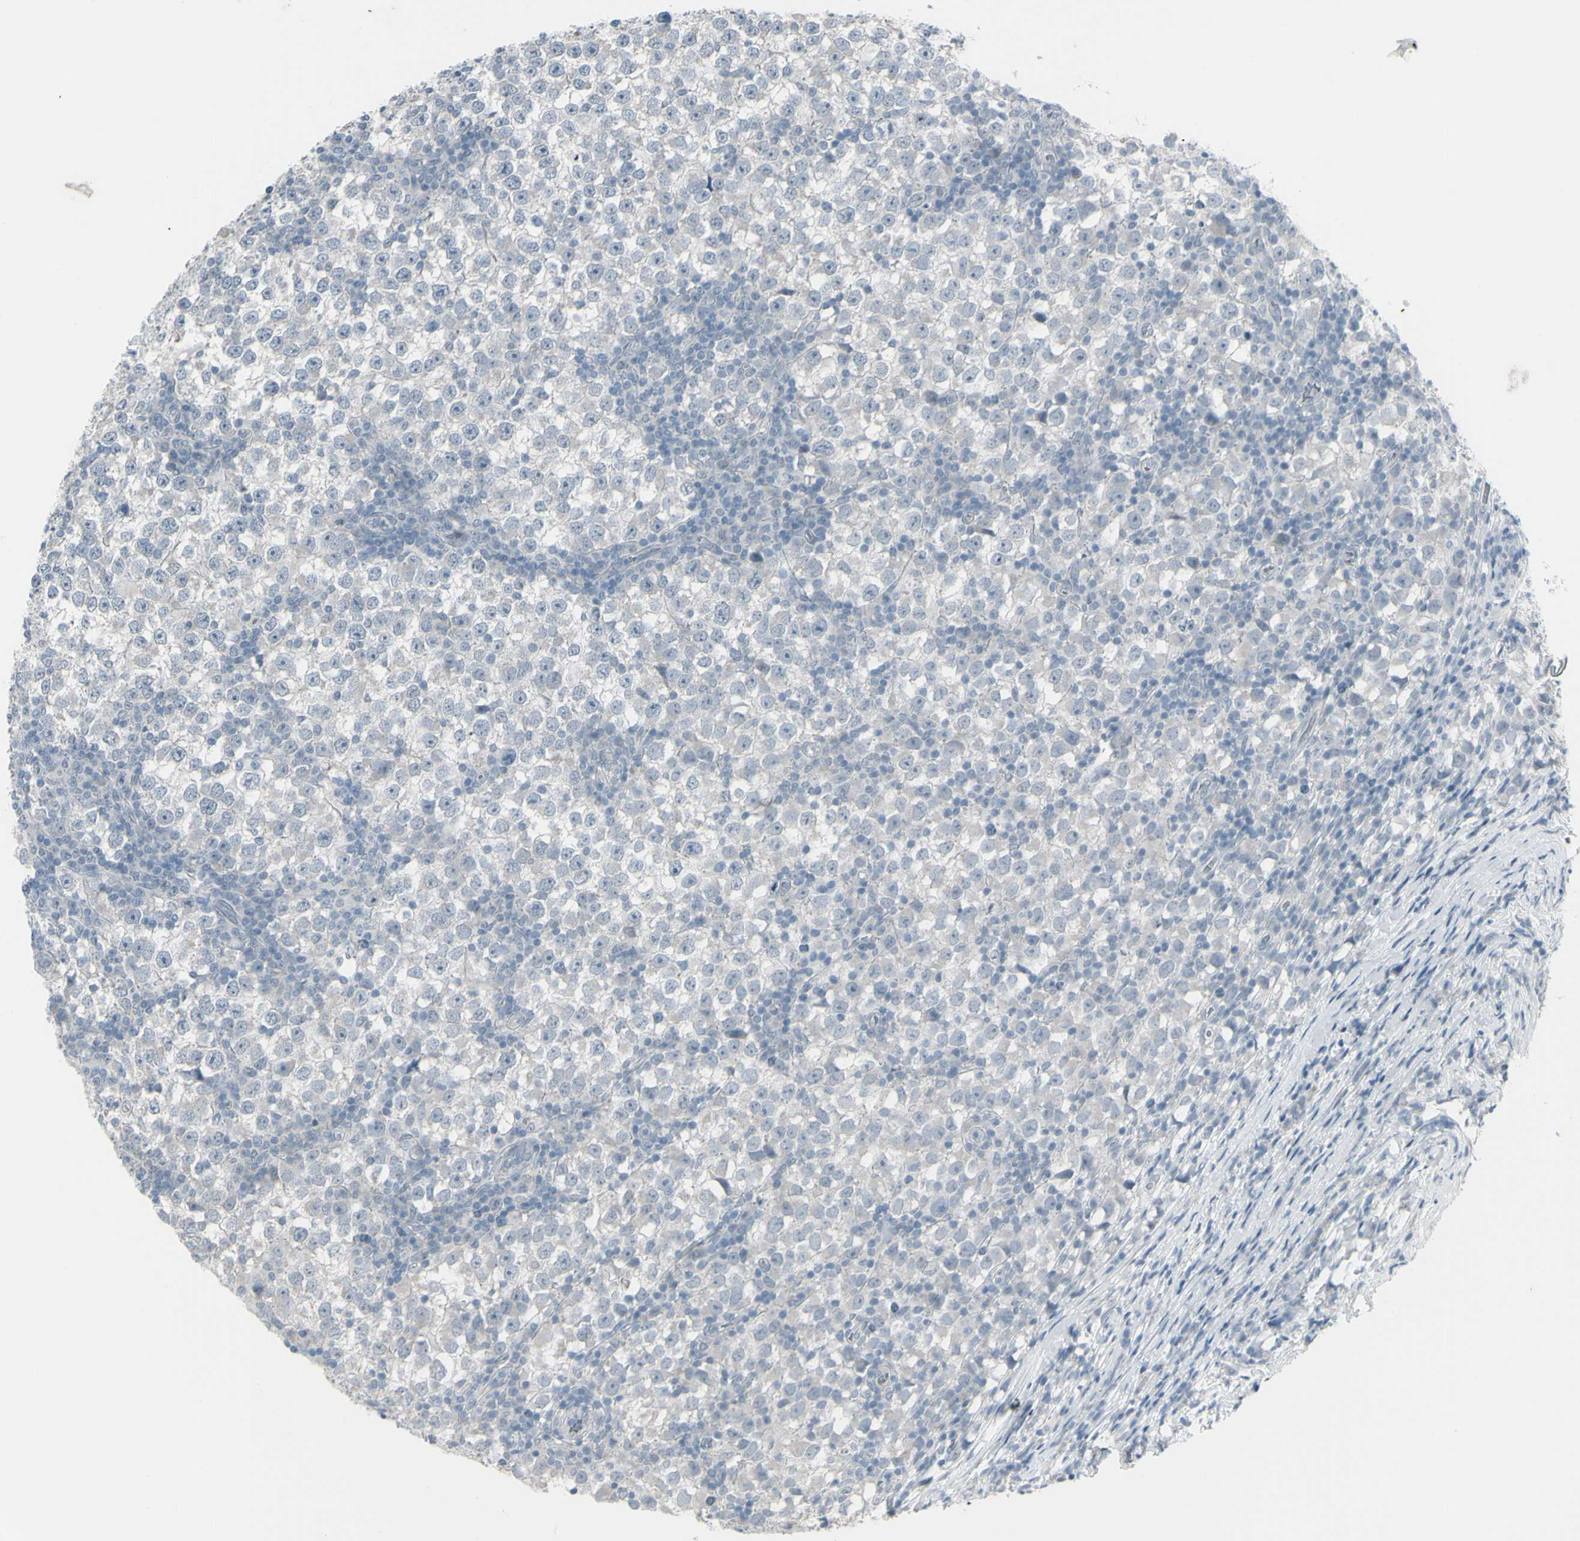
{"staining": {"intensity": "negative", "quantity": "none", "location": "none"}, "tissue": "testis cancer", "cell_type": "Tumor cells", "image_type": "cancer", "snomed": [{"axis": "morphology", "description": "Seminoma, NOS"}, {"axis": "topography", "description": "Testis"}], "caption": "This is an immunohistochemistry image of human seminoma (testis). There is no positivity in tumor cells.", "gene": "RAB3A", "patient": {"sex": "male", "age": 65}}